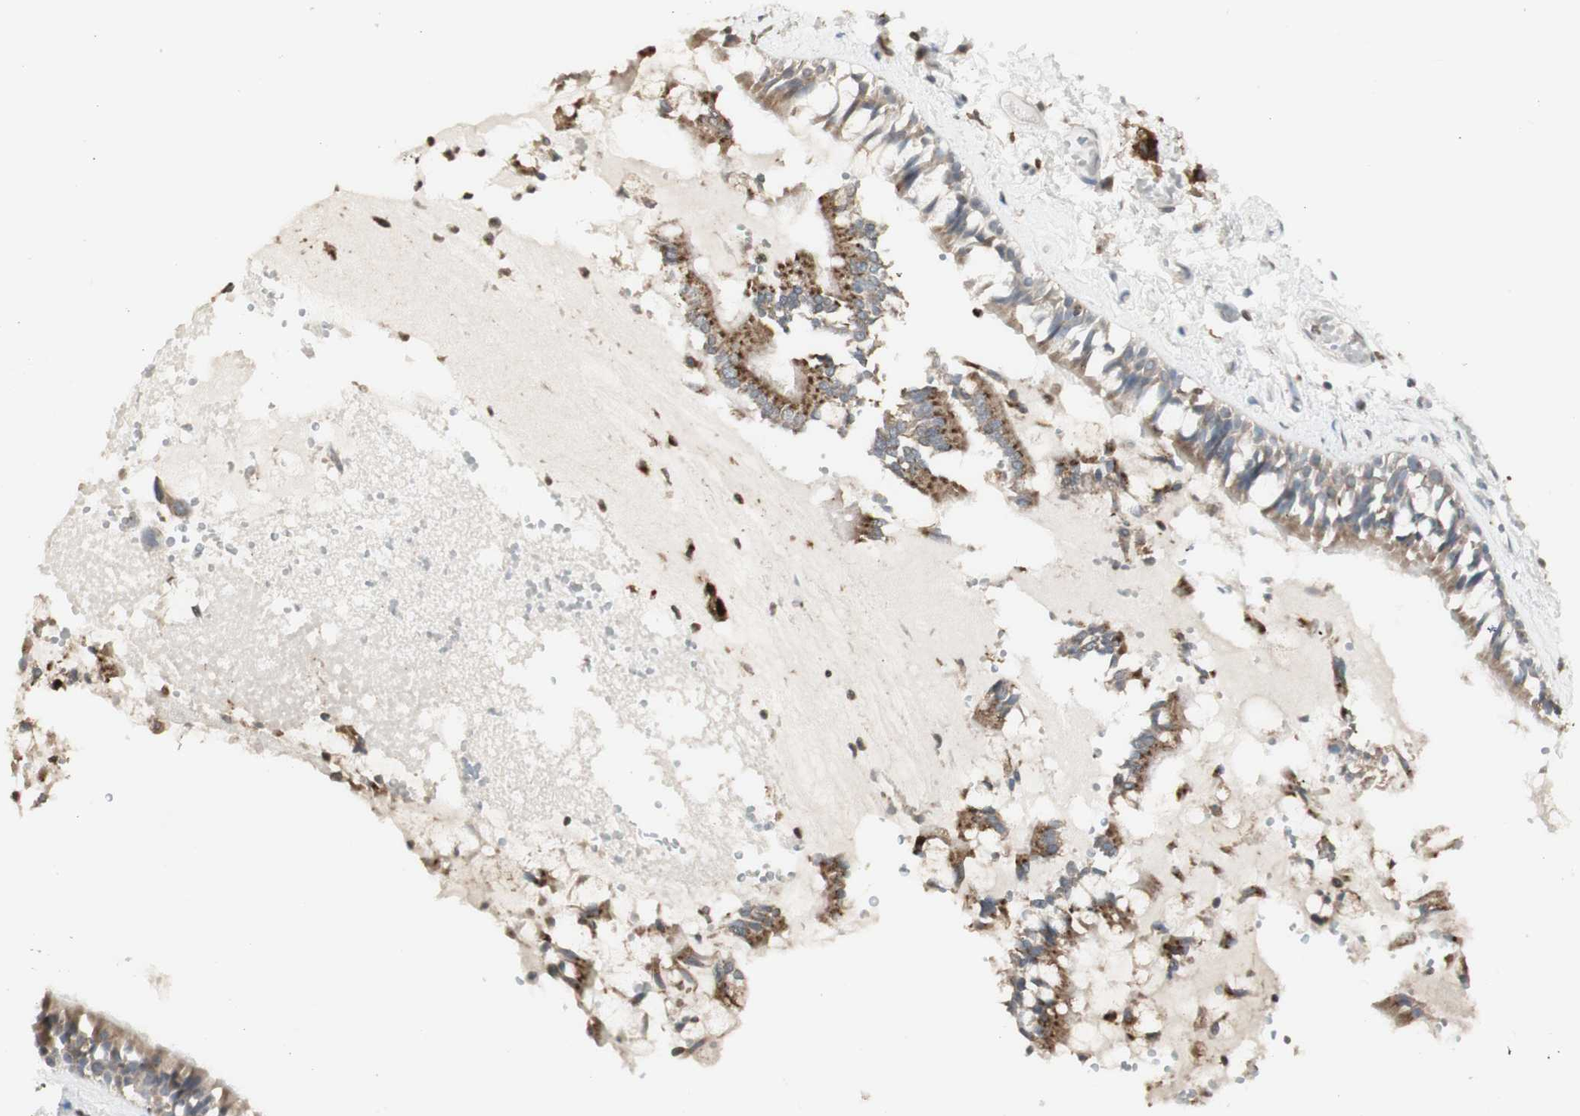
{"staining": {"intensity": "weak", "quantity": ">75%", "location": "cytoplasmic/membranous"}, "tissue": "bronchus", "cell_type": "Respiratory epithelial cells", "image_type": "normal", "snomed": [{"axis": "morphology", "description": "Normal tissue, NOS"}, {"axis": "morphology", "description": "Inflammation, NOS"}, {"axis": "topography", "description": "Cartilage tissue"}, {"axis": "topography", "description": "Lung"}], "caption": "Immunohistochemical staining of benign bronchus displays weak cytoplasmic/membranous protein positivity in about >75% of respiratory epithelial cells. Using DAB (brown) and hematoxylin (blue) stains, captured at high magnification using brightfield microscopy.", "gene": "ATP6V1E1", "patient": {"sex": "male", "age": 71}}